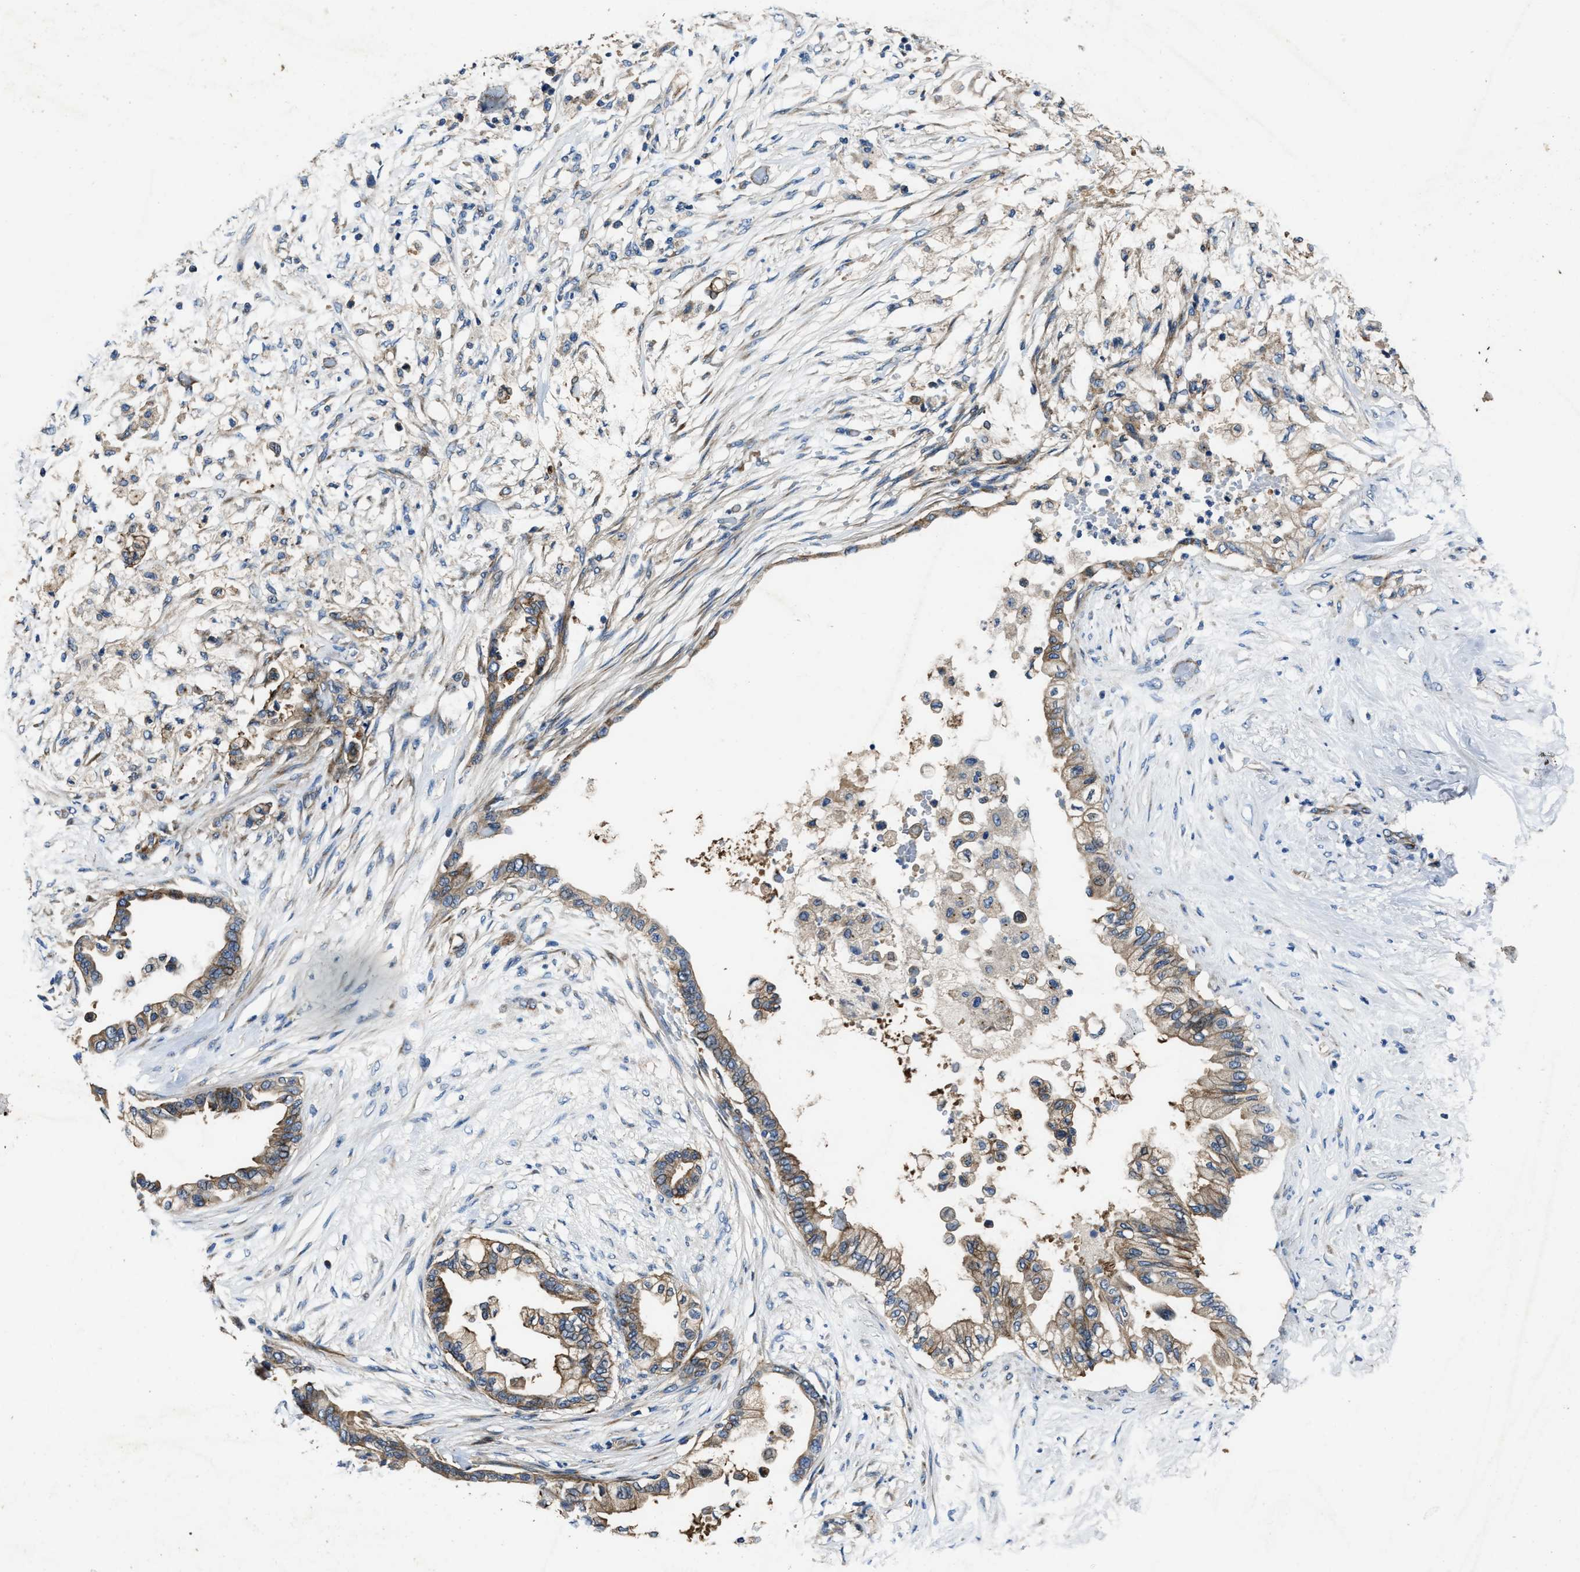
{"staining": {"intensity": "moderate", "quantity": ">75%", "location": "cytoplasmic/membranous"}, "tissue": "pancreatic cancer", "cell_type": "Tumor cells", "image_type": "cancer", "snomed": [{"axis": "morphology", "description": "Normal tissue, NOS"}, {"axis": "morphology", "description": "Adenocarcinoma, NOS"}, {"axis": "topography", "description": "Pancreas"}, {"axis": "topography", "description": "Duodenum"}], "caption": "Pancreatic cancer stained with a brown dye reveals moderate cytoplasmic/membranous positive staining in about >75% of tumor cells.", "gene": "PTAR1", "patient": {"sex": "female", "age": 60}}